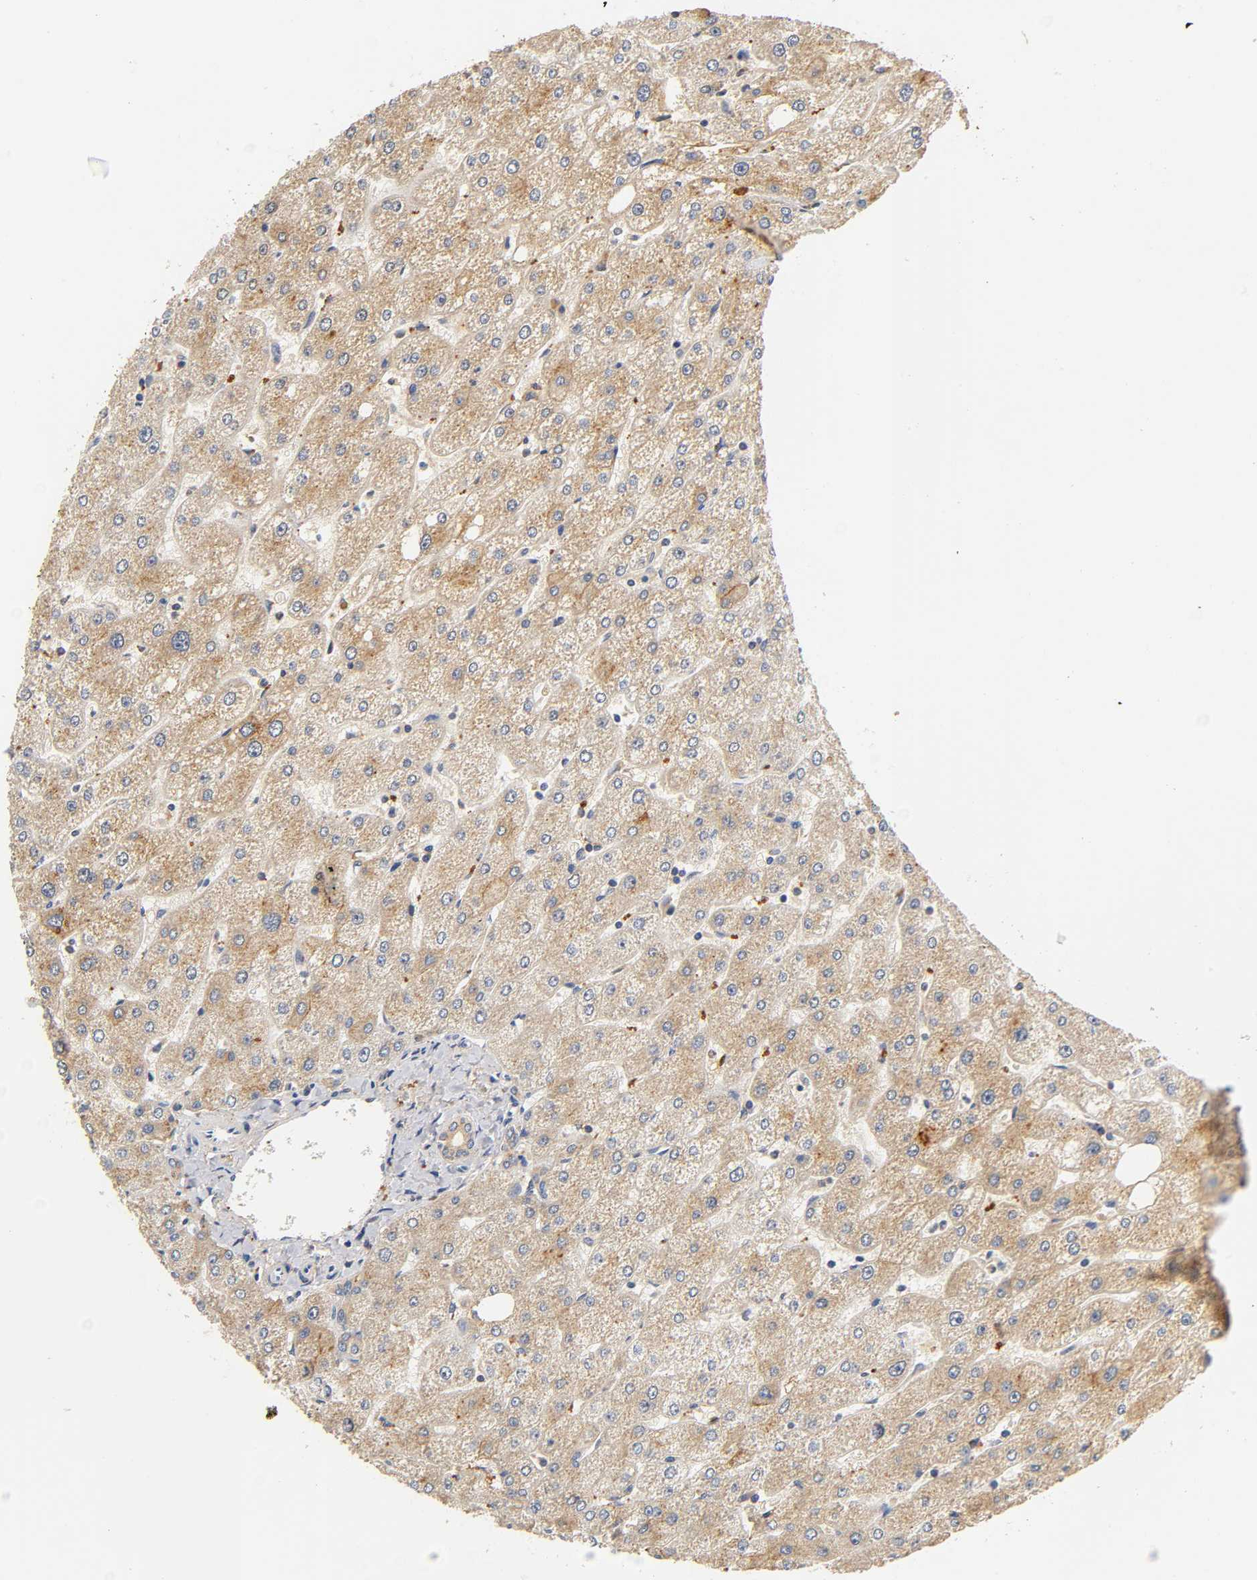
{"staining": {"intensity": "weak", "quantity": "25%-75%", "location": "cytoplasmic/membranous"}, "tissue": "liver", "cell_type": "Cholangiocytes", "image_type": "normal", "snomed": [{"axis": "morphology", "description": "Normal tissue, NOS"}, {"axis": "topography", "description": "Liver"}], "caption": "Immunohistochemistry (IHC) micrograph of normal human liver stained for a protein (brown), which shows low levels of weak cytoplasmic/membranous positivity in about 25%-75% of cholangiocytes.", "gene": "SCAP", "patient": {"sex": "male", "age": 67}}